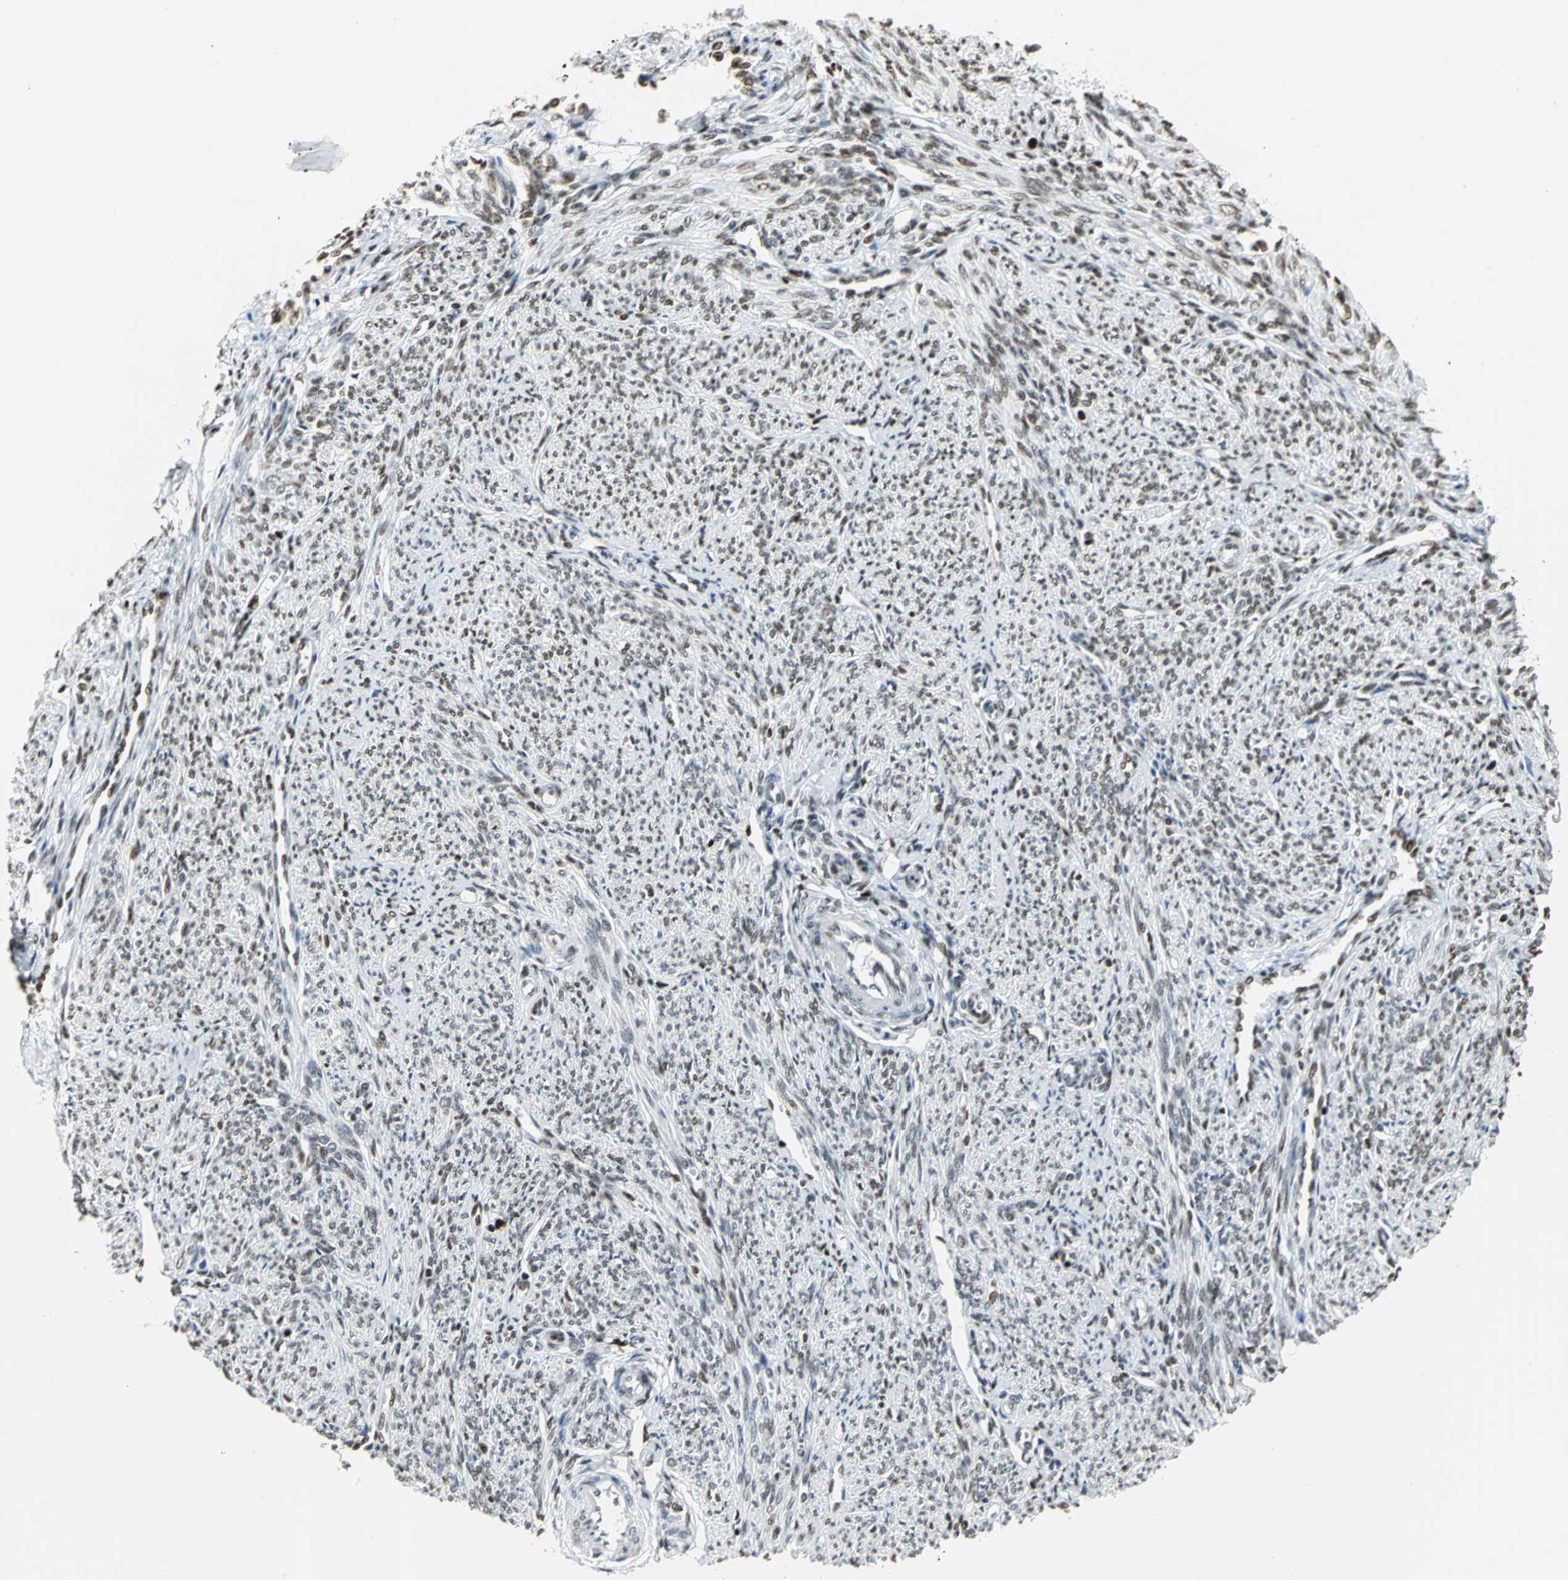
{"staining": {"intensity": "weak", "quantity": "25%-75%", "location": "nuclear"}, "tissue": "smooth muscle", "cell_type": "Smooth muscle cells", "image_type": "normal", "snomed": [{"axis": "morphology", "description": "Normal tissue, NOS"}, {"axis": "topography", "description": "Smooth muscle"}], "caption": "A low amount of weak nuclear positivity is identified in about 25%-75% of smooth muscle cells in benign smooth muscle.", "gene": "HNRNPD", "patient": {"sex": "female", "age": 65}}